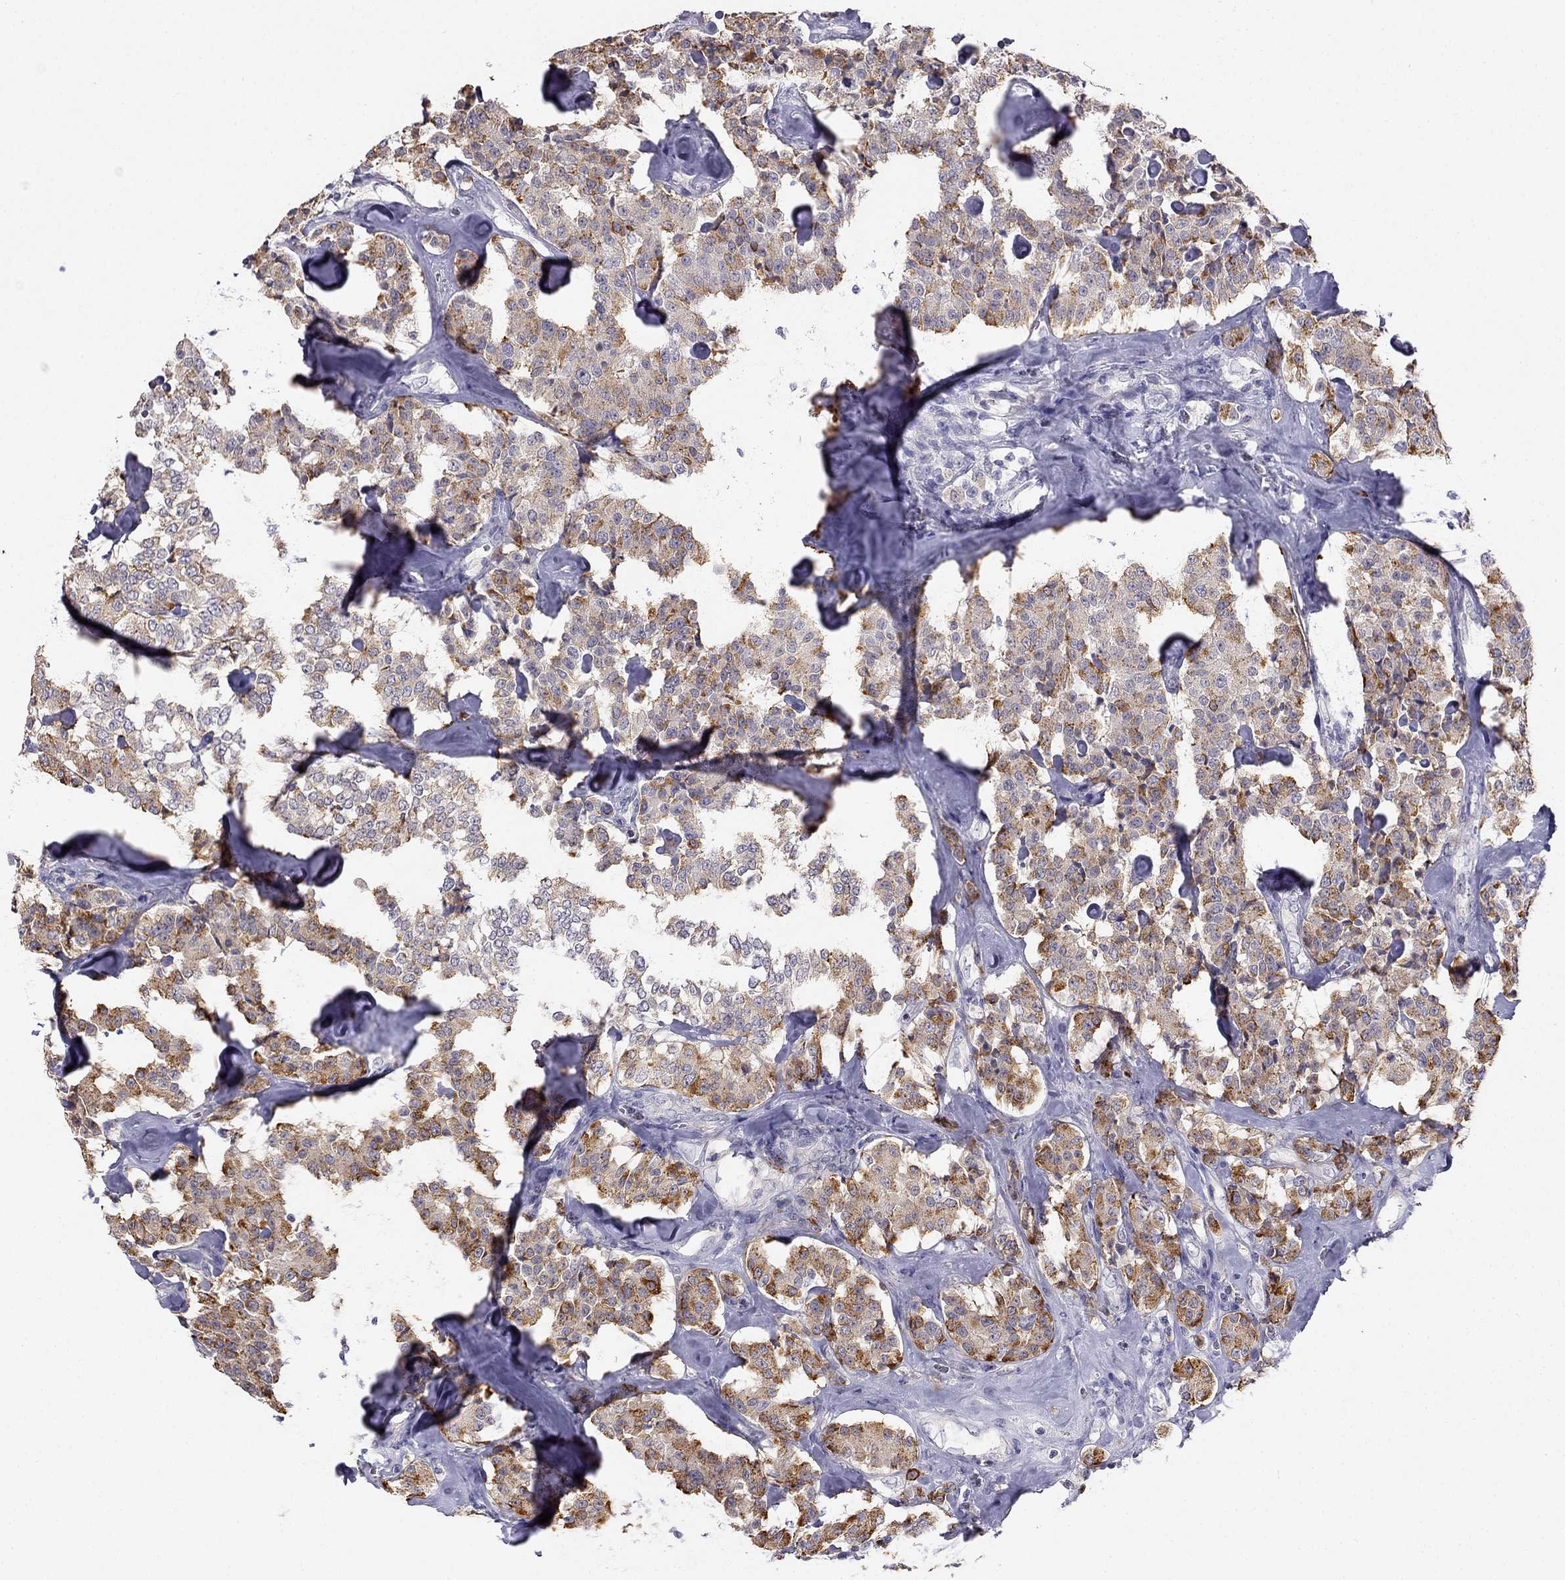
{"staining": {"intensity": "strong", "quantity": "25%-75%", "location": "cytoplasmic/membranous"}, "tissue": "carcinoid", "cell_type": "Tumor cells", "image_type": "cancer", "snomed": [{"axis": "morphology", "description": "Carcinoid, malignant, NOS"}, {"axis": "topography", "description": "Pancreas"}], "caption": "Protein analysis of carcinoid (malignant) tissue shows strong cytoplasmic/membranous expression in approximately 25%-75% of tumor cells.", "gene": "C16orf89", "patient": {"sex": "male", "age": 41}}